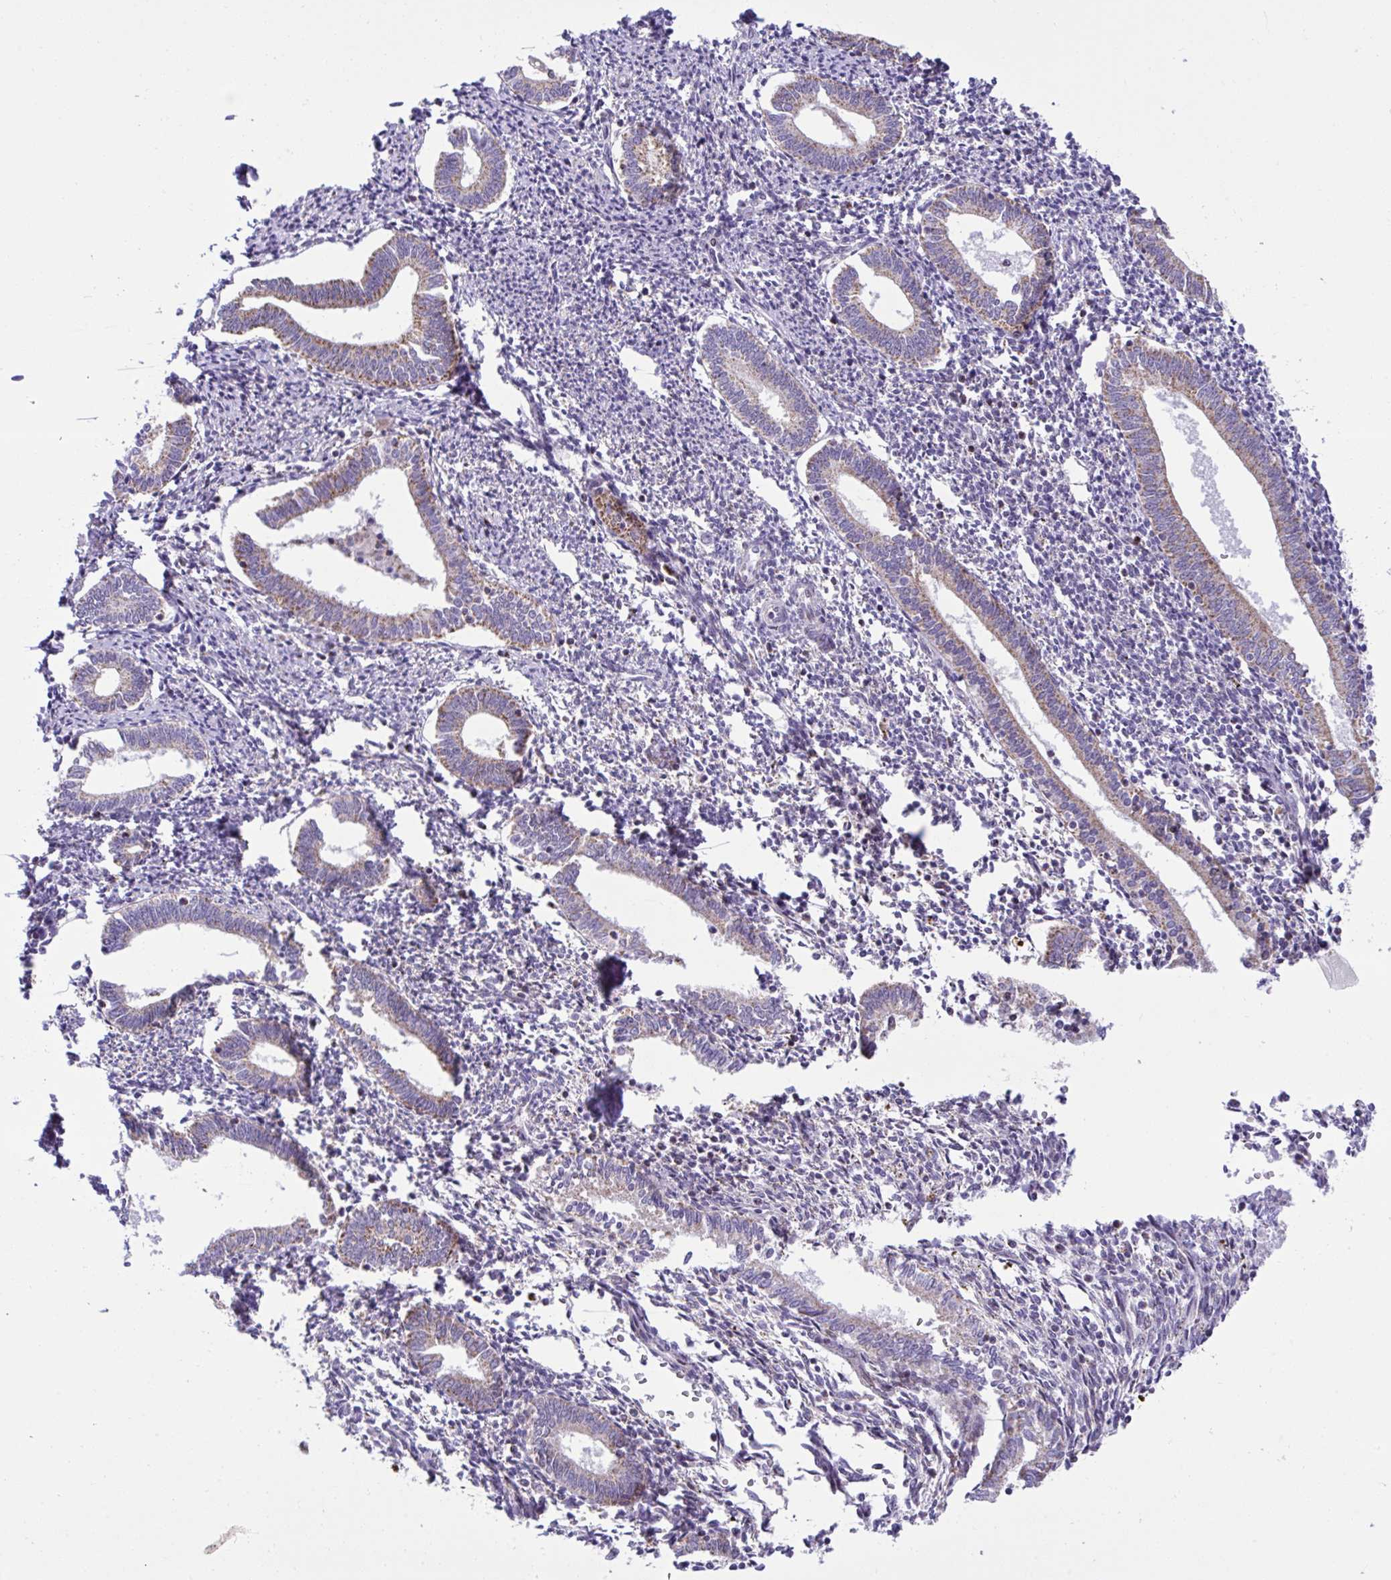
{"staining": {"intensity": "weak", "quantity": "25%-75%", "location": "cytoplasmic/membranous"}, "tissue": "endometrium", "cell_type": "Cells in endometrial stroma", "image_type": "normal", "snomed": [{"axis": "morphology", "description": "Normal tissue, NOS"}, {"axis": "topography", "description": "Endometrium"}], "caption": "A low amount of weak cytoplasmic/membranous staining is identified in approximately 25%-75% of cells in endometrial stroma in benign endometrium. (Stains: DAB in brown, nuclei in blue, Microscopy: brightfield microscopy at high magnification).", "gene": "ZNF362", "patient": {"sex": "female", "age": 41}}